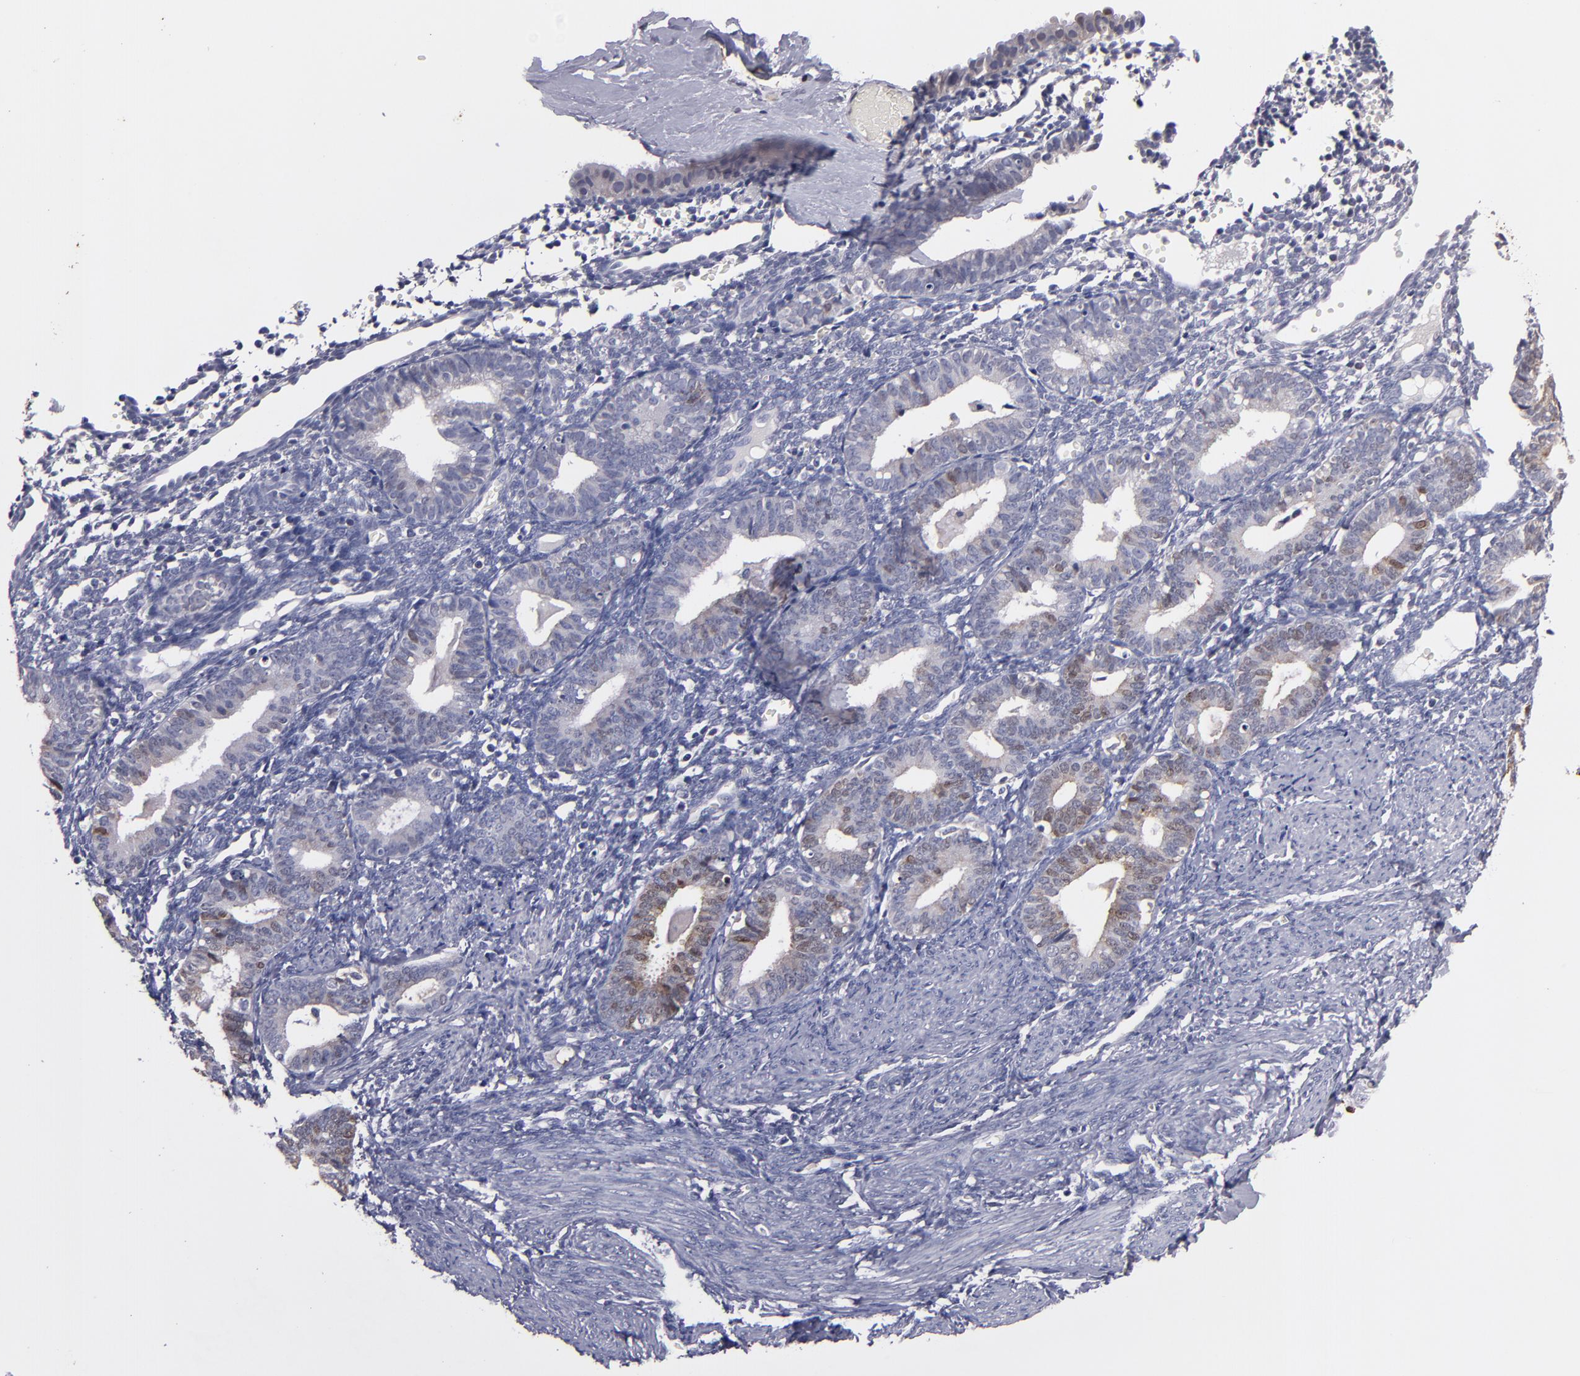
{"staining": {"intensity": "negative", "quantity": "none", "location": "none"}, "tissue": "endometrium", "cell_type": "Cells in endometrial stroma", "image_type": "normal", "snomed": [{"axis": "morphology", "description": "Normal tissue, NOS"}, {"axis": "topography", "description": "Endometrium"}], "caption": "This is an immunohistochemistry photomicrograph of normal endometrium. There is no positivity in cells in endometrial stroma.", "gene": "S100A1", "patient": {"sex": "female", "age": 61}}